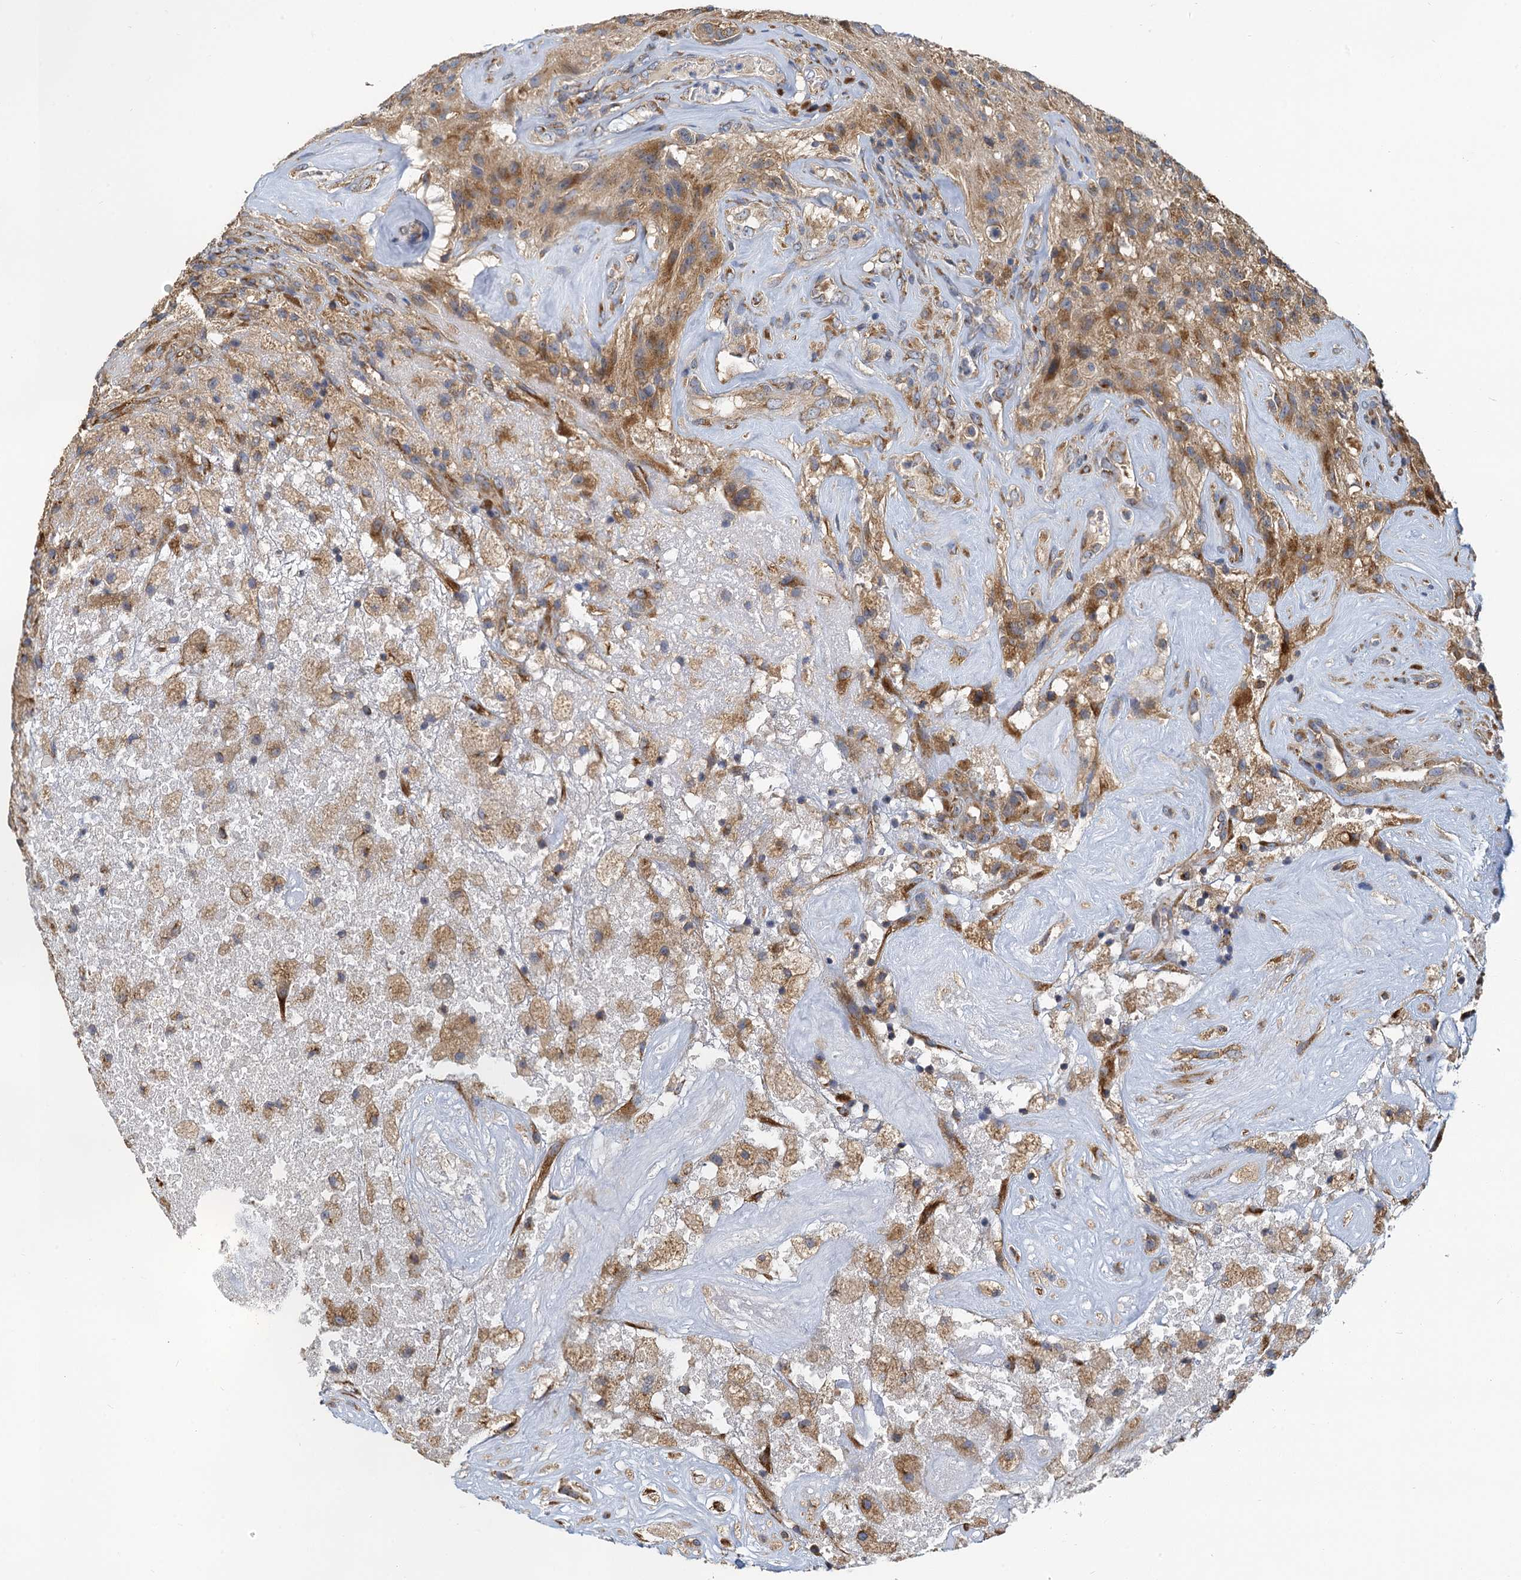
{"staining": {"intensity": "moderate", "quantity": "25%-75%", "location": "cytoplasmic/membranous"}, "tissue": "glioma", "cell_type": "Tumor cells", "image_type": "cancer", "snomed": [{"axis": "morphology", "description": "Glioma, malignant, High grade"}, {"axis": "topography", "description": "Brain"}], "caption": "A photomicrograph of glioma stained for a protein shows moderate cytoplasmic/membranous brown staining in tumor cells.", "gene": "NKAPD1", "patient": {"sex": "male", "age": 69}}